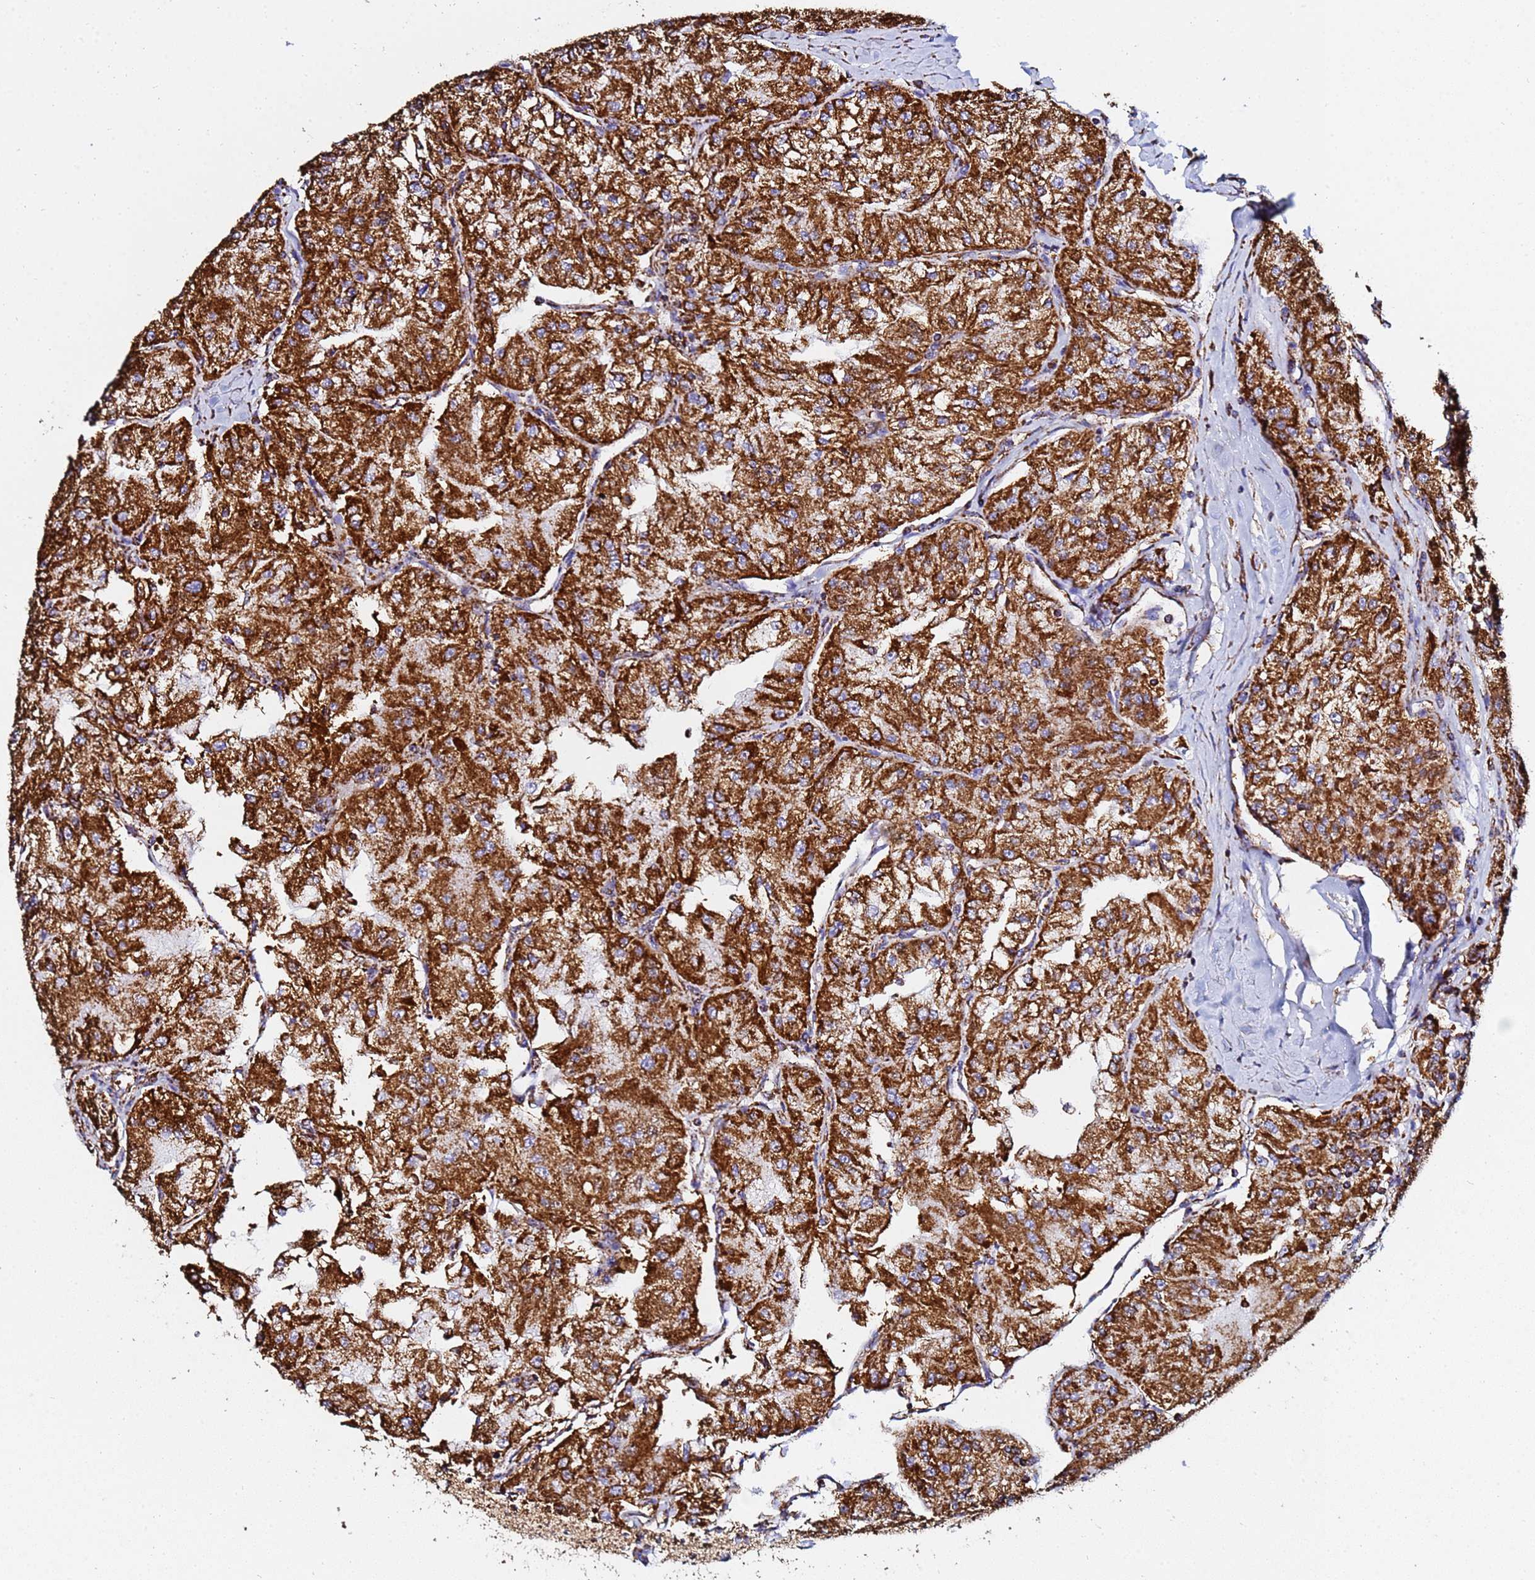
{"staining": {"intensity": "strong", "quantity": ">75%", "location": "cytoplasmic/membranous"}, "tissue": "renal cancer", "cell_type": "Tumor cells", "image_type": "cancer", "snomed": [{"axis": "morphology", "description": "Adenocarcinoma, NOS"}, {"axis": "topography", "description": "Kidney"}], "caption": "Human renal adenocarcinoma stained with a brown dye reveals strong cytoplasmic/membranous positive staining in approximately >75% of tumor cells.", "gene": "PHB2", "patient": {"sex": "female", "age": 72}}